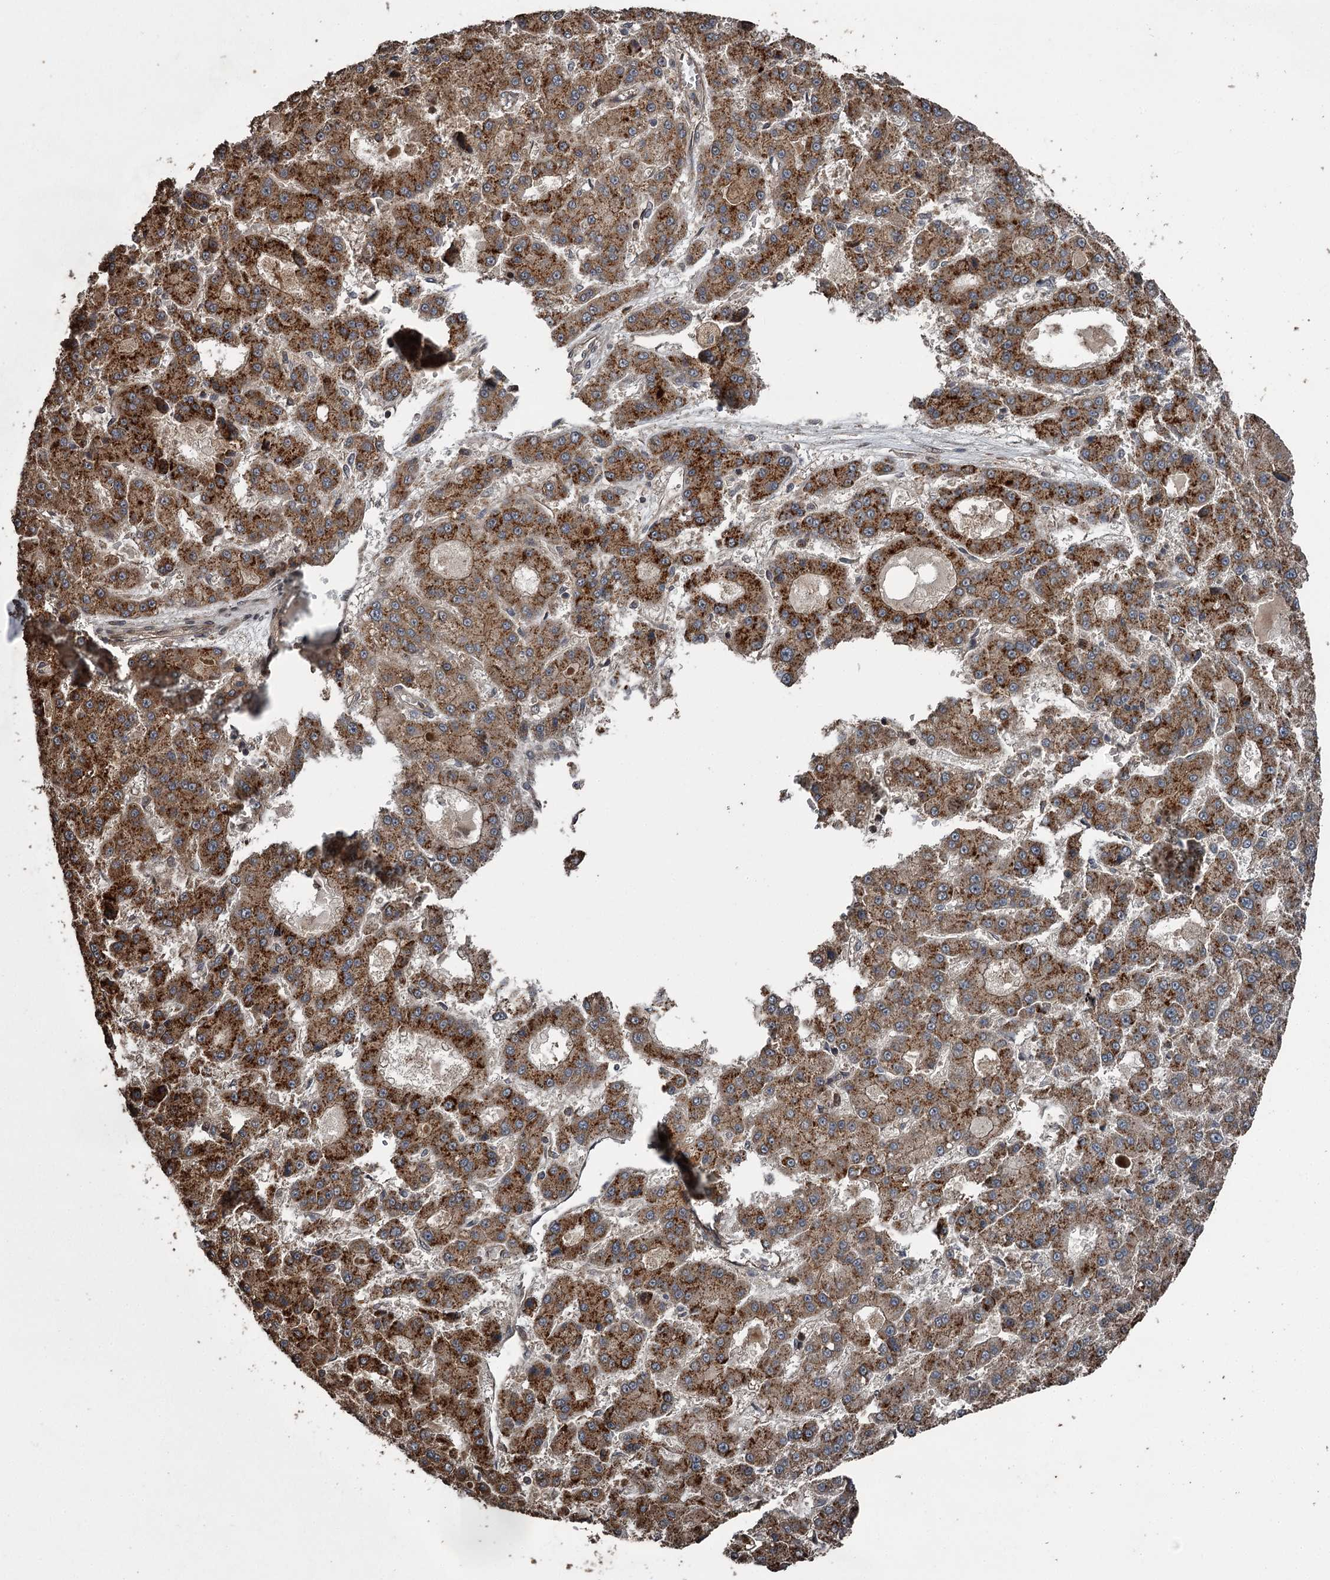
{"staining": {"intensity": "strong", "quantity": ">75%", "location": "cytoplasmic/membranous"}, "tissue": "liver cancer", "cell_type": "Tumor cells", "image_type": "cancer", "snomed": [{"axis": "morphology", "description": "Carcinoma, Hepatocellular, NOS"}, {"axis": "topography", "description": "Liver"}], "caption": "High-power microscopy captured an immunohistochemistry (IHC) photomicrograph of hepatocellular carcinoma (liver), revealing strong cytoplasmic/membranous positivity in about >75% of tumor cells.", "gene": "RAB21", "patient": {"sex": "male", "age": 70}}